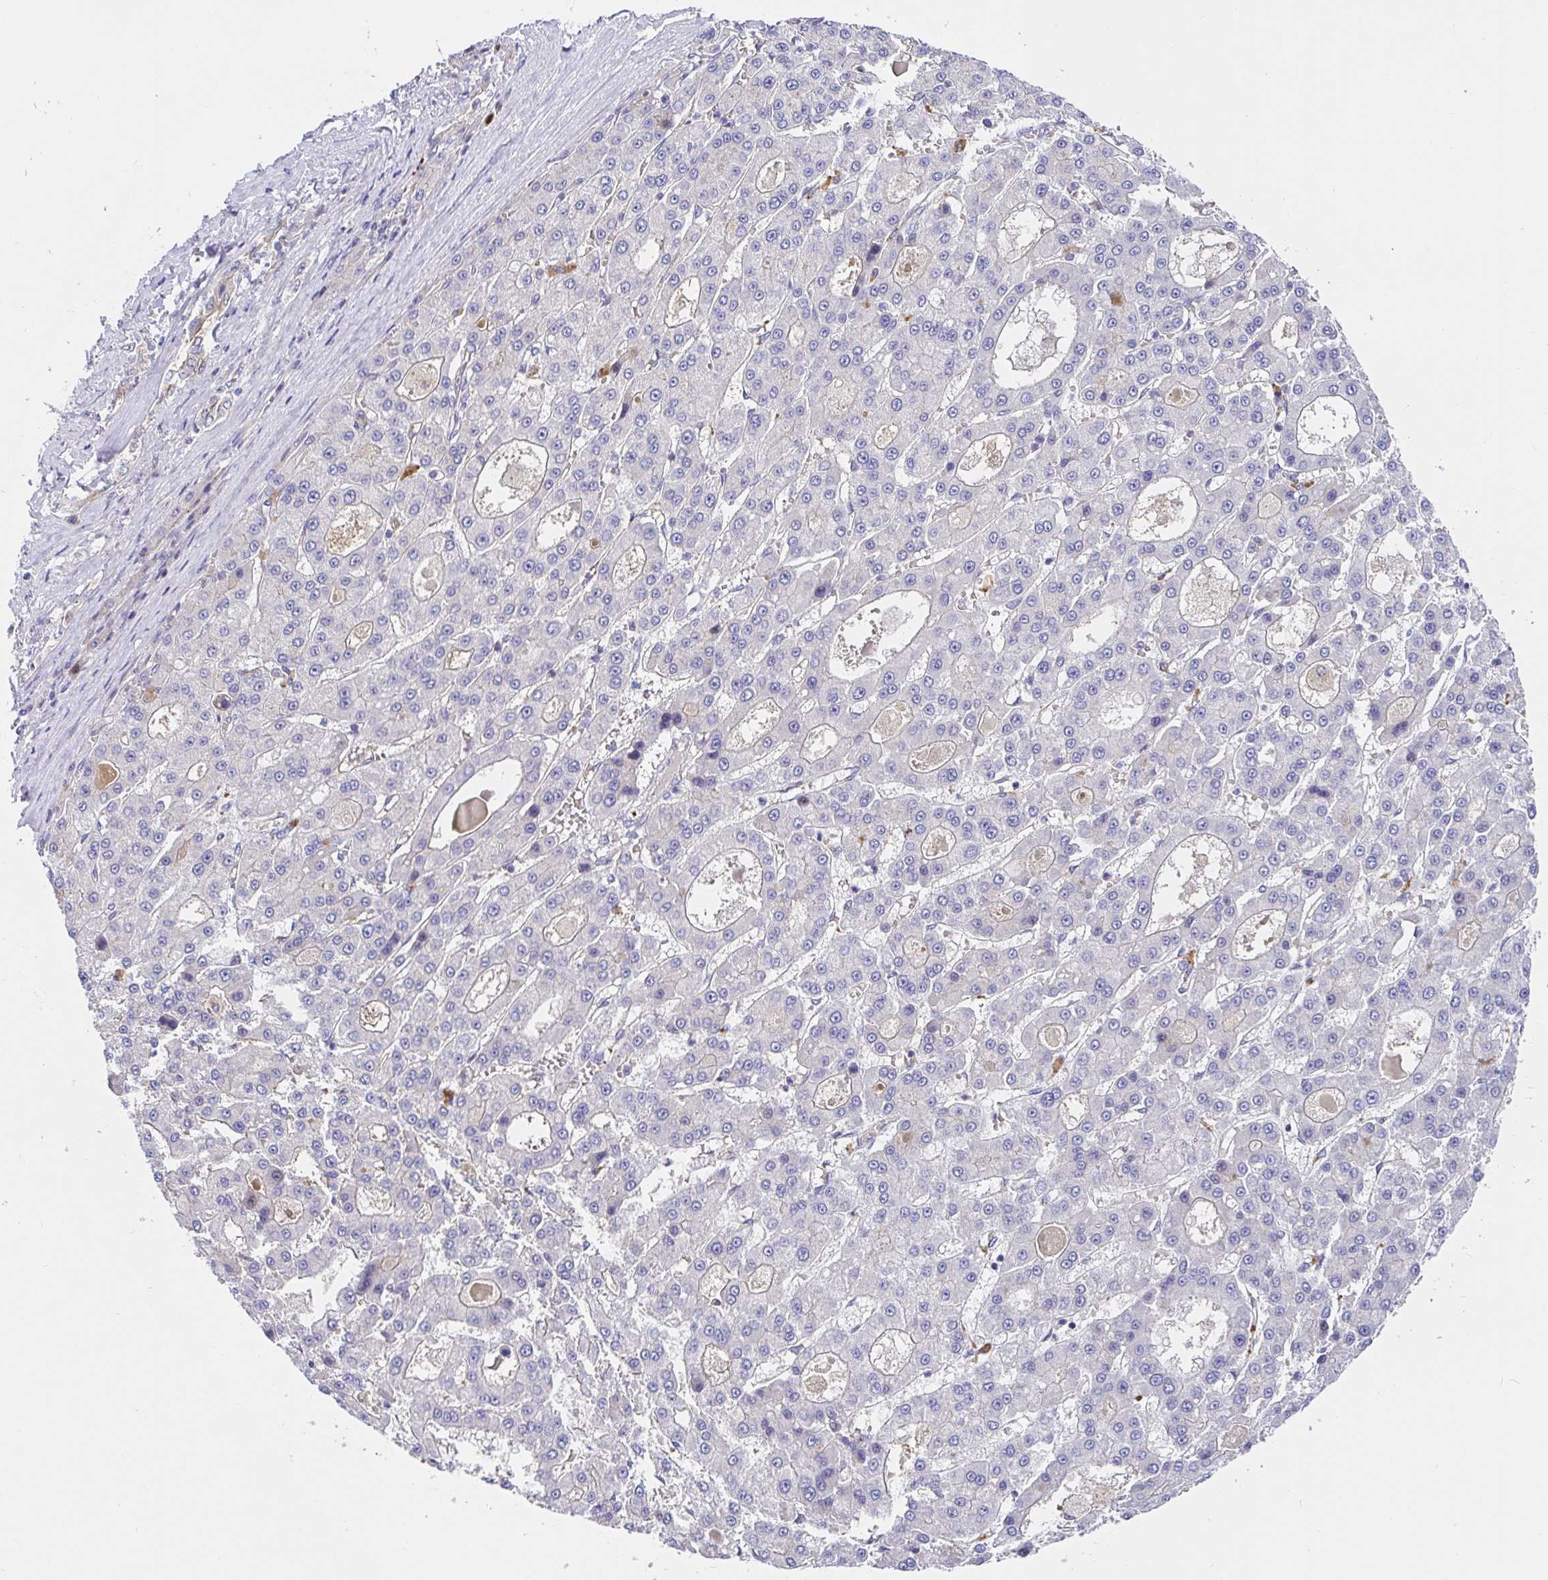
{"staining": {"intensity": "negative", "quantity": "none", "location": "none"}, "tissue": "liver cancer", "cell_type": "Tumor cells", "image_type": "cancer", "snomed": [{"axis": "morphology", "description": "Carcinoma, Hepatocellular, NOS"}, {"axis": "topography", "description": "Liver"}], "caption": "Hepatocellular carcinoma (liver) was stained to show a protein in brown. There is no significant expression in tumor cells.", "gene": "TIMELESS", "patient": {"sex": "male", "age": 70}}